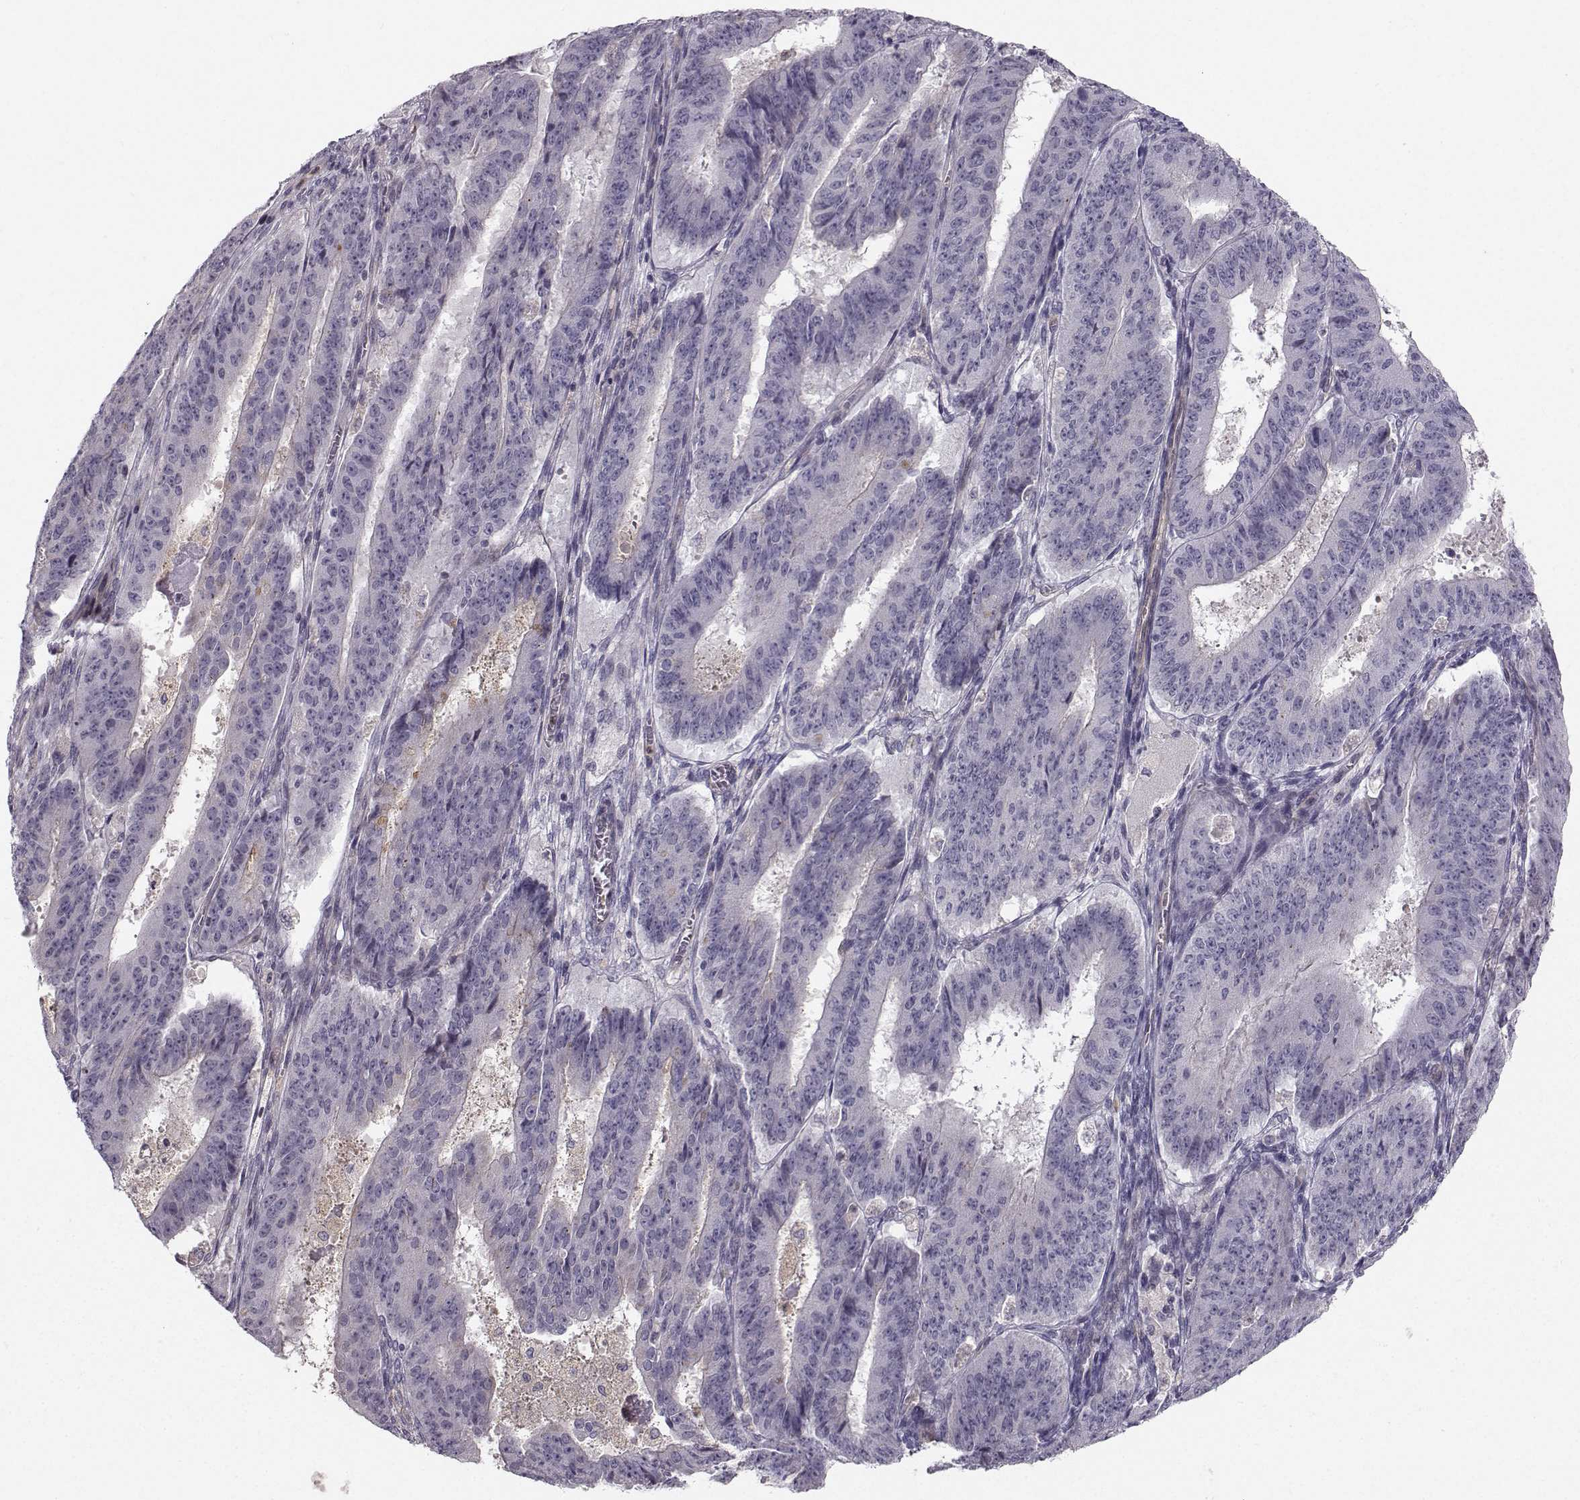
{"staining": {"intensity": "negative", "quantity": "none", "location": "none"}, "tissue": "ovarian cancer", "cell_type": "Tumor cells", "image_type": "cancer", "snomed": [{"axis": "morphology", "description": "Carcinoma, endometroid"}, {"axis": "topography", "description": "Ovary"}], "caption": "IHC image of neoplastic tissue: ovarian endometroid carcinoma stained with DAB demonstrates no significant protein staining in tumor cells.", "gene": "OPRD1", "patient": {"sex": "female", "age": 42}}